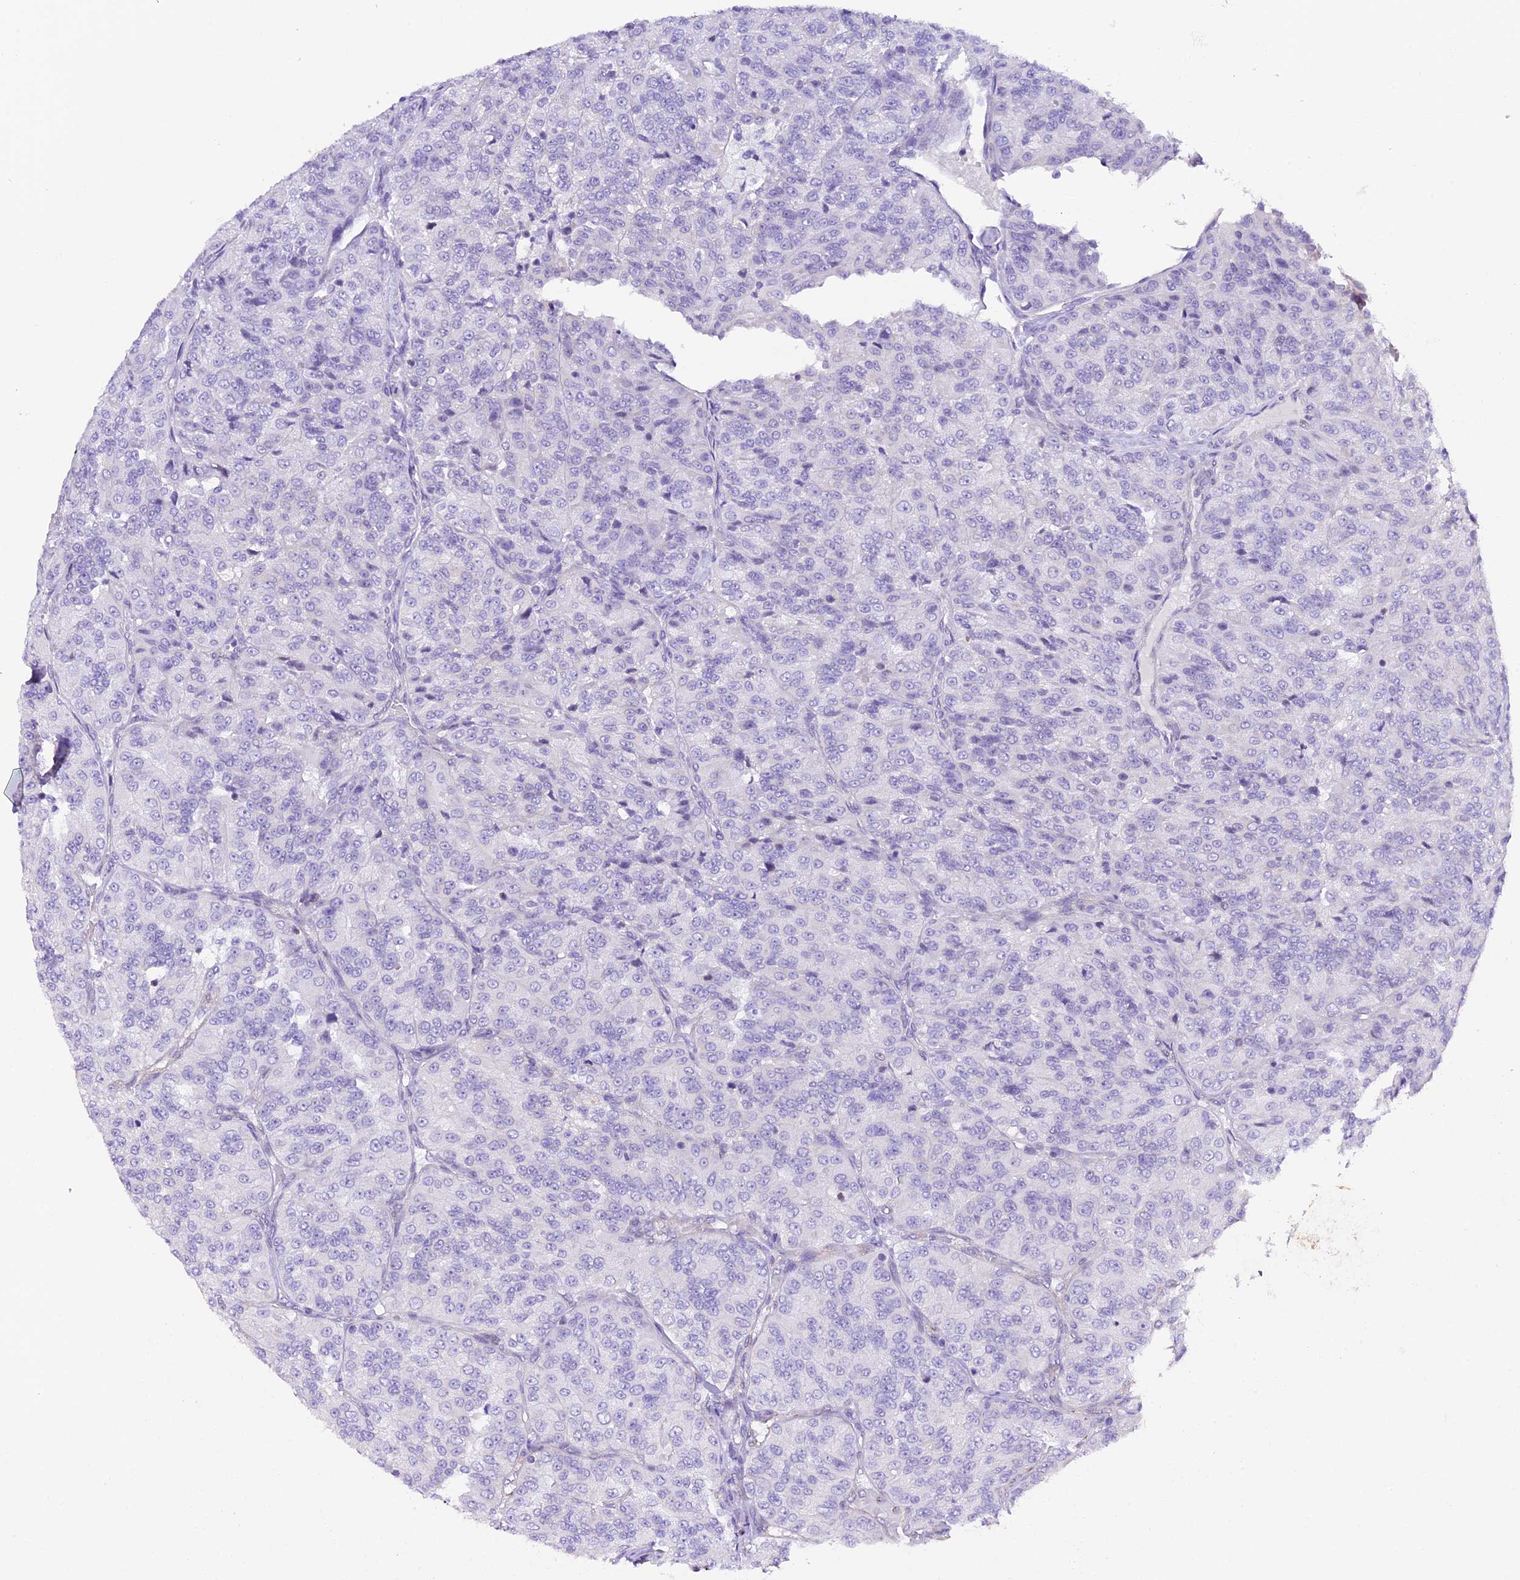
{"staining": {"intensity": "weak", "quantity": "<25%", "location": "cytoplasmic/membranous"}, "tissue": "renal cancer", "cell_type": "Tumor cells", "image_type": "cancer", "snomed": [{"axis": "morphology", "description": "Adenocarcinoma, NOS"}, {"axis": "topography", "description": "Kidney"}], "caption": "This histopathology image is of renal adenocarcinoma stained with immunohistochemistry (IHC) to label a protein in brown with the nuclei are counter-stained blue. There is no expression in tumor cells.", "gene": "TFAM", "patient": {"sex": "female", "age": 63}}